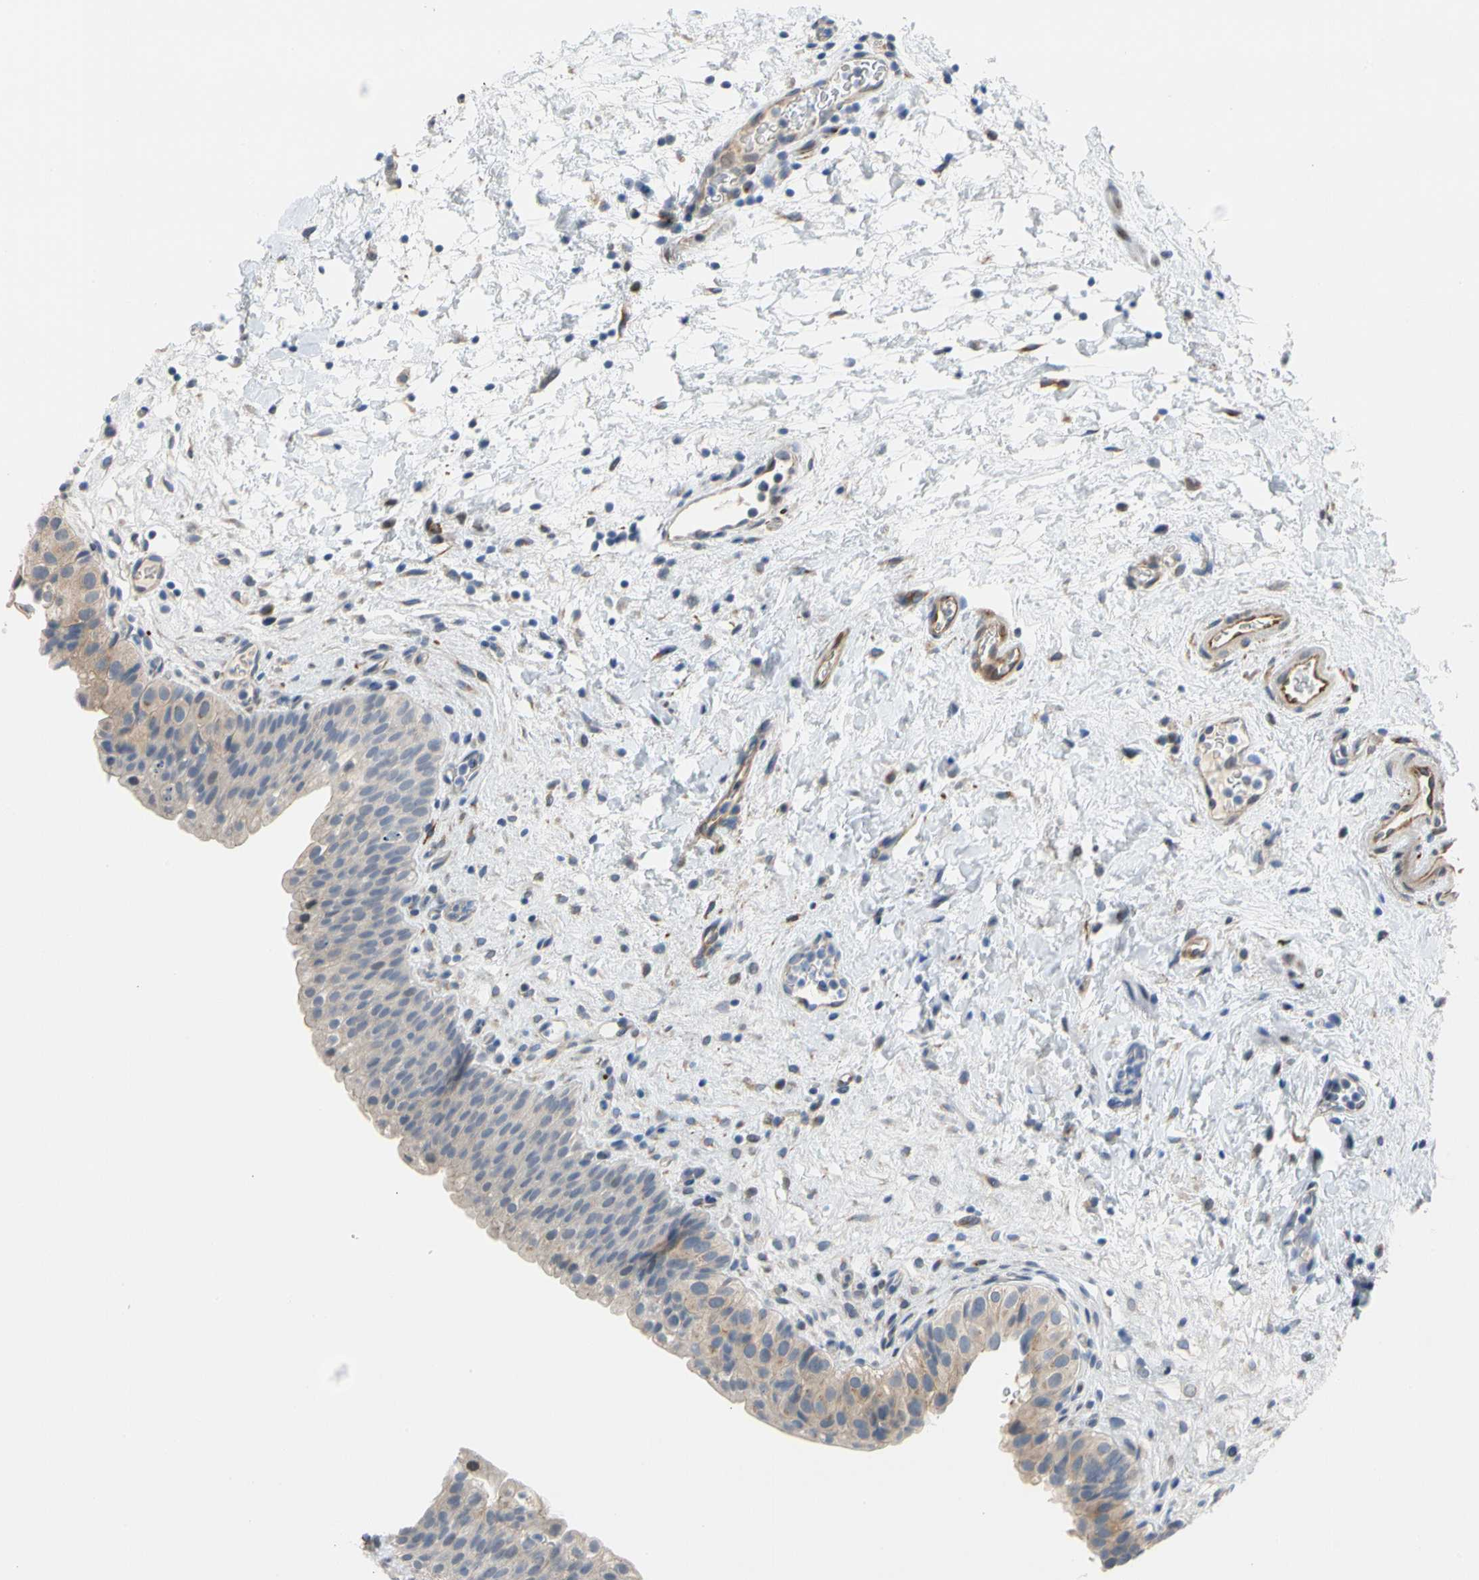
{"staining": {"intensity": "weak", "quantity": ">75%", "location": "cytoplasmic/membranous"}, "tissue": "urinary bladder", "cell_type": "Urothelial cells", "image_type": "normal", "snomed": [{"axis": "morphology", "description": "Normal tissue, NOS"}, {"axis": "topography", "description": "Urinary bladder"}], "caption": "Protein analysis of unremarkable urinary bladder displays weak cytoplasmic/membranous staining in approximately >75% of urothelial cells. (IHC, brightfield microscopy, high magnification).", "gene": "ZNF236", "patient": {"sex": "female", "age": 64}}